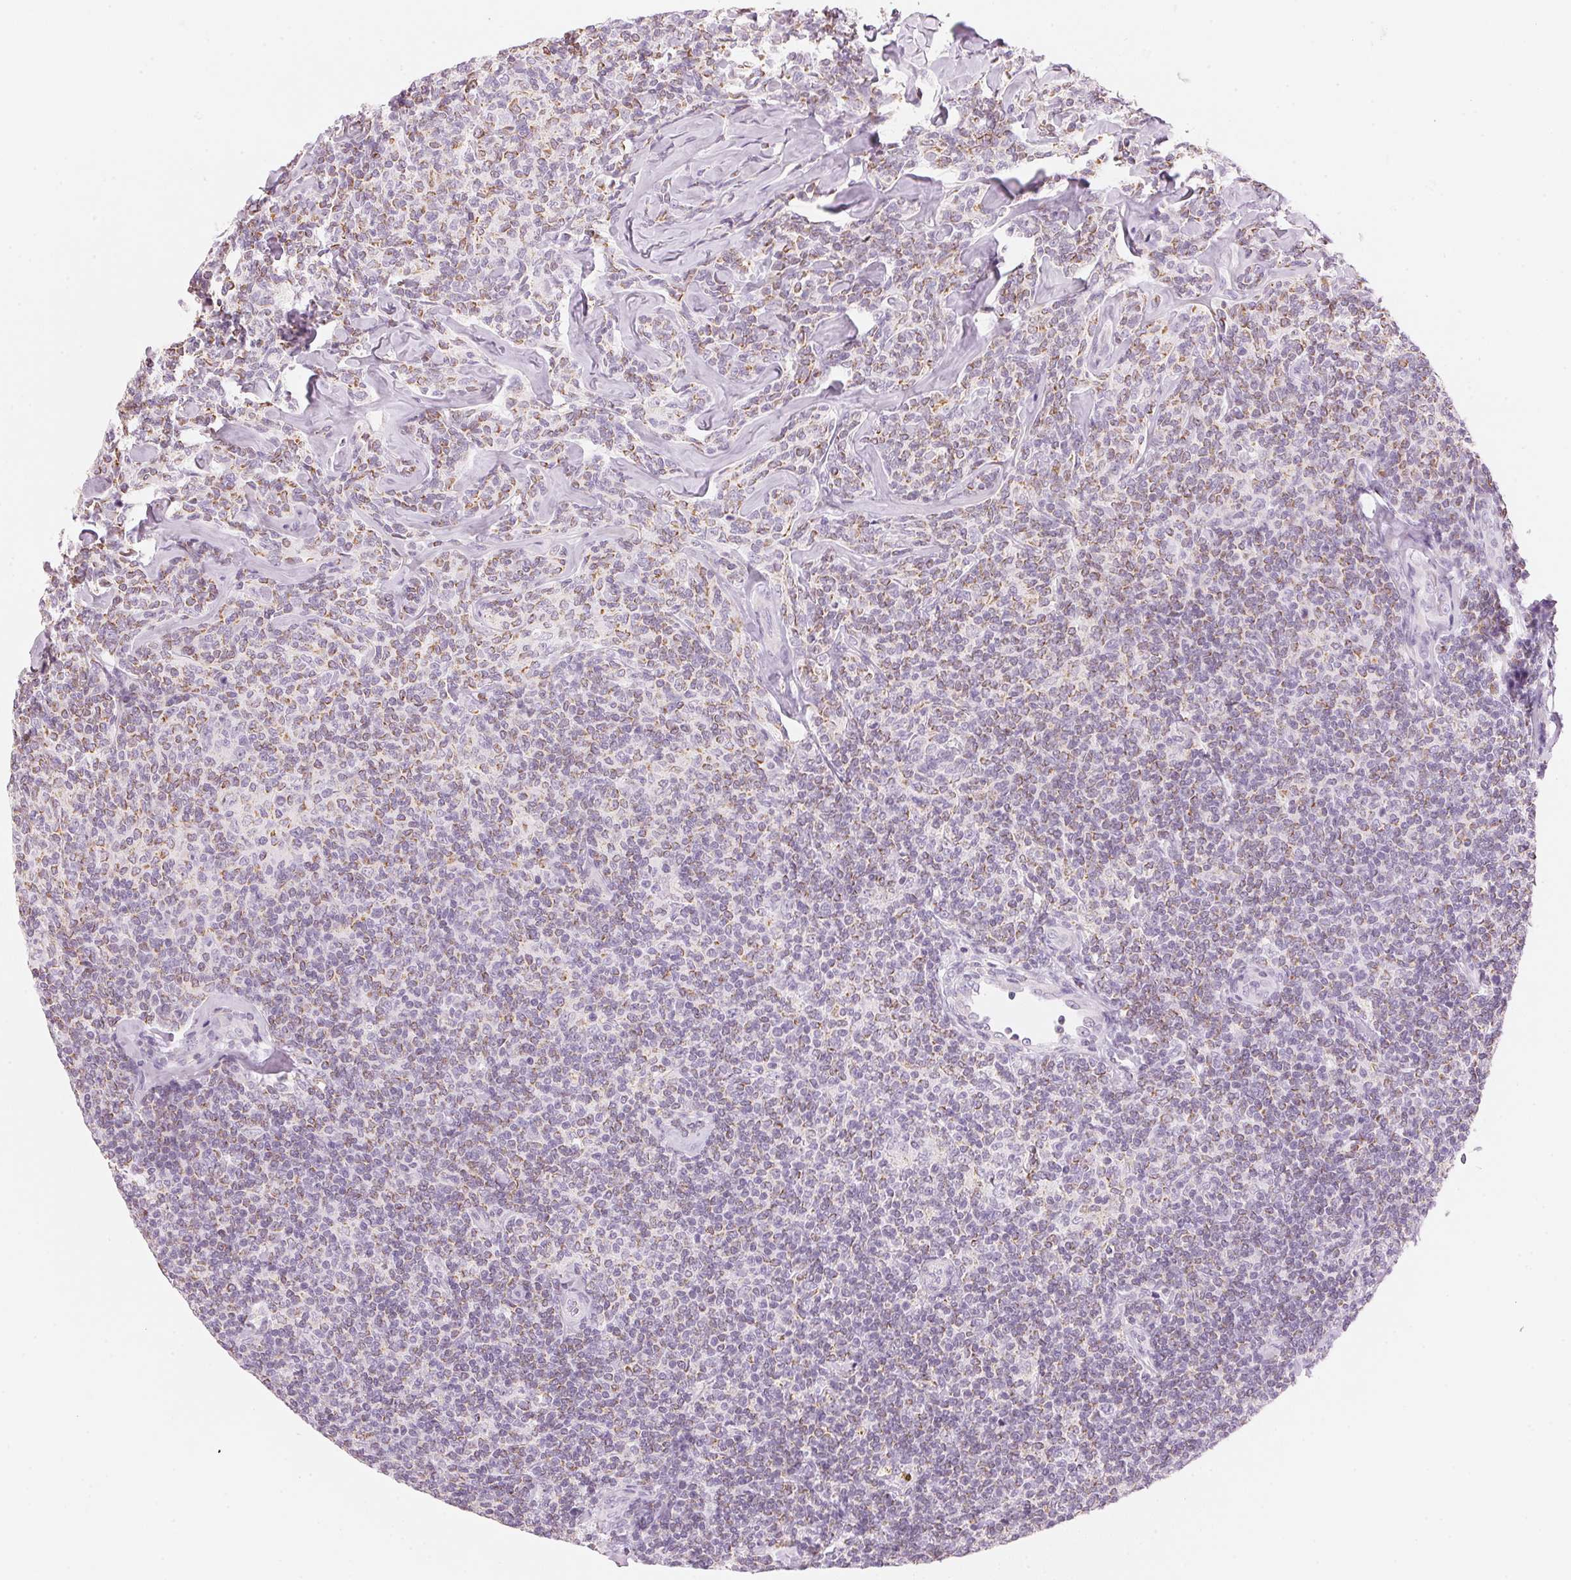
{"staining": {"intensity": "weak", "quantity": "25%-75%", "location": "cytoplasmic/membranous"}, "tissue": "lymphoma", "cell_type": "Tumor cells", "image_type": "cancer", "snomed": [{"axis": "morphology", "description": "Malignant lymphoma, non-Hodgkin's type, Low grade"}, {"axis": "topography", "description": "Lymph node"}], "caption": "Lymphoma stained with a protein marker reveals weak staining in tumor cells.", "gene": "HOXB13", "patient": {"sex": "female", "age": 56}}